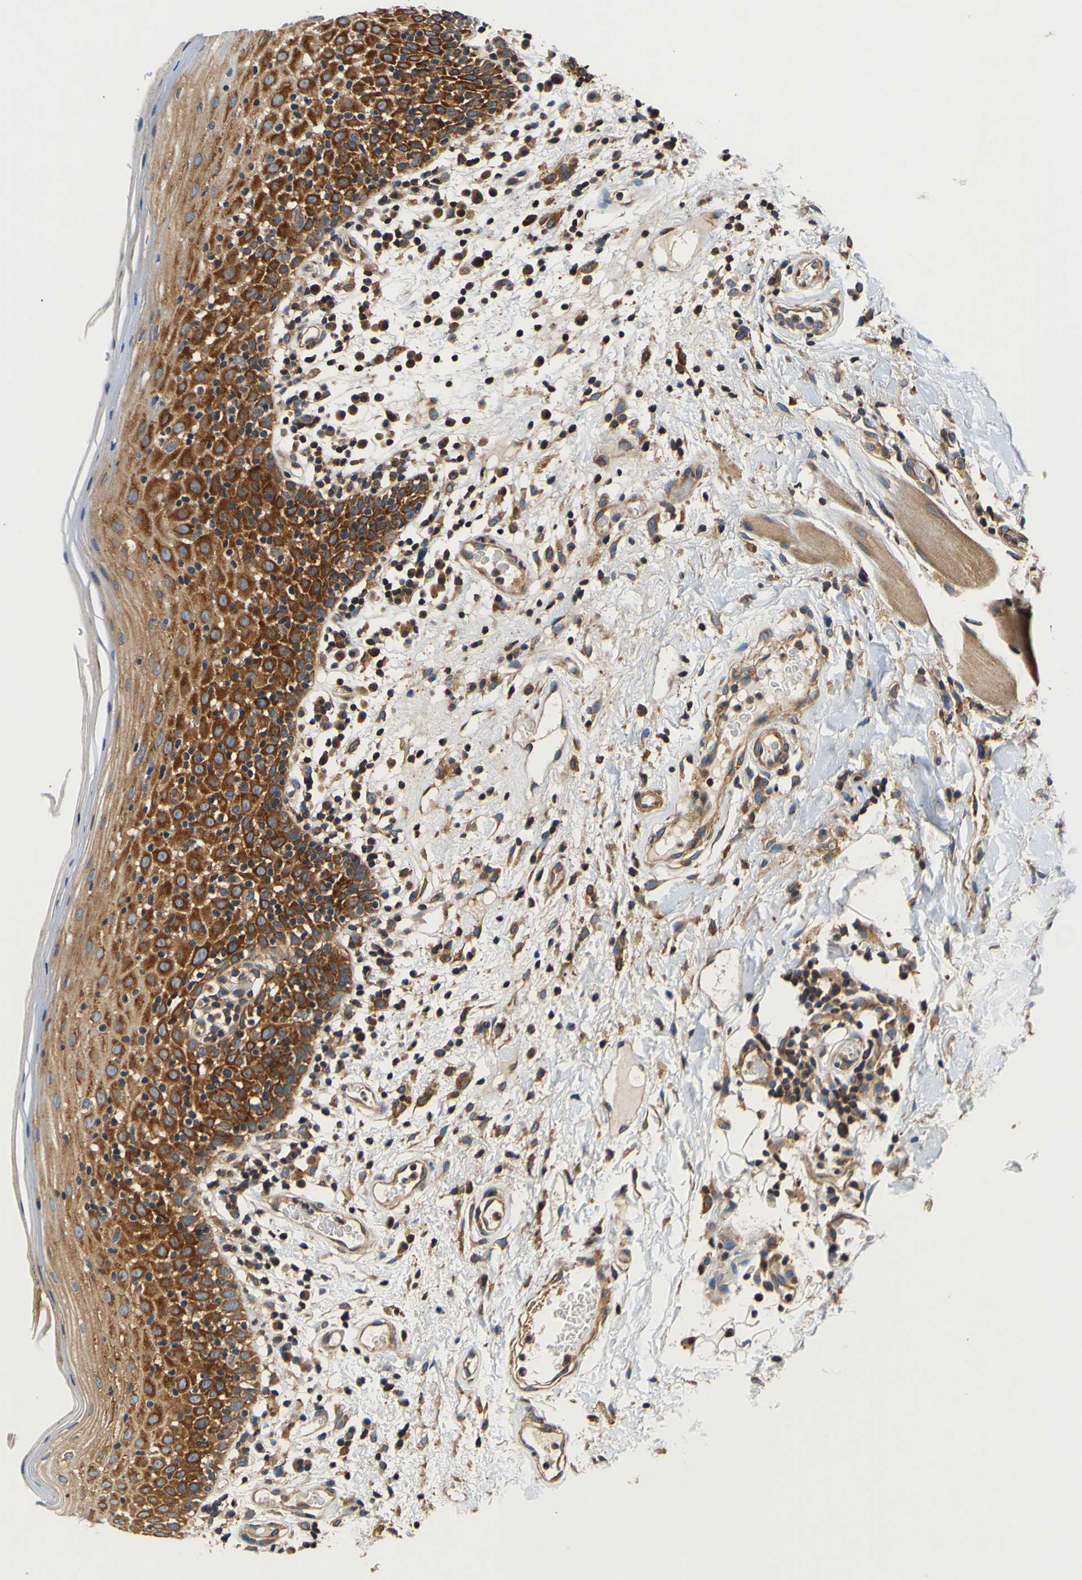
{"staining": {"intensity": "strong", "quantity": ">75%", "location": "cytoplasmic/membranous"}, "tissue": "oral mucosa", "cell_type": "Squamous epithelial cells", "image_type": "normal", "snomed": [{"axis": "morphology", "description": "Normal tissue, NOS"}, {"axis": "morphology", "description": "Squamous cell carcinoma, NOS"}, {"axis": "topography", "description": "Skeletal muscle"}, {"axis": "topography", "description": "Oral tissue"}], "caption": "An IHC micrograph of normal tissue is shown. Protein staining in brown labels strong cytoplasmic/membranous positivity in oral mucosa within squamous epithelial cells. Using DAB (brown) and hematoxylin (blue) stains, captured at high magnification using brightfield microscopy.", "gene": "CNR2", "patient": {"sex": "male", "age": 71}}